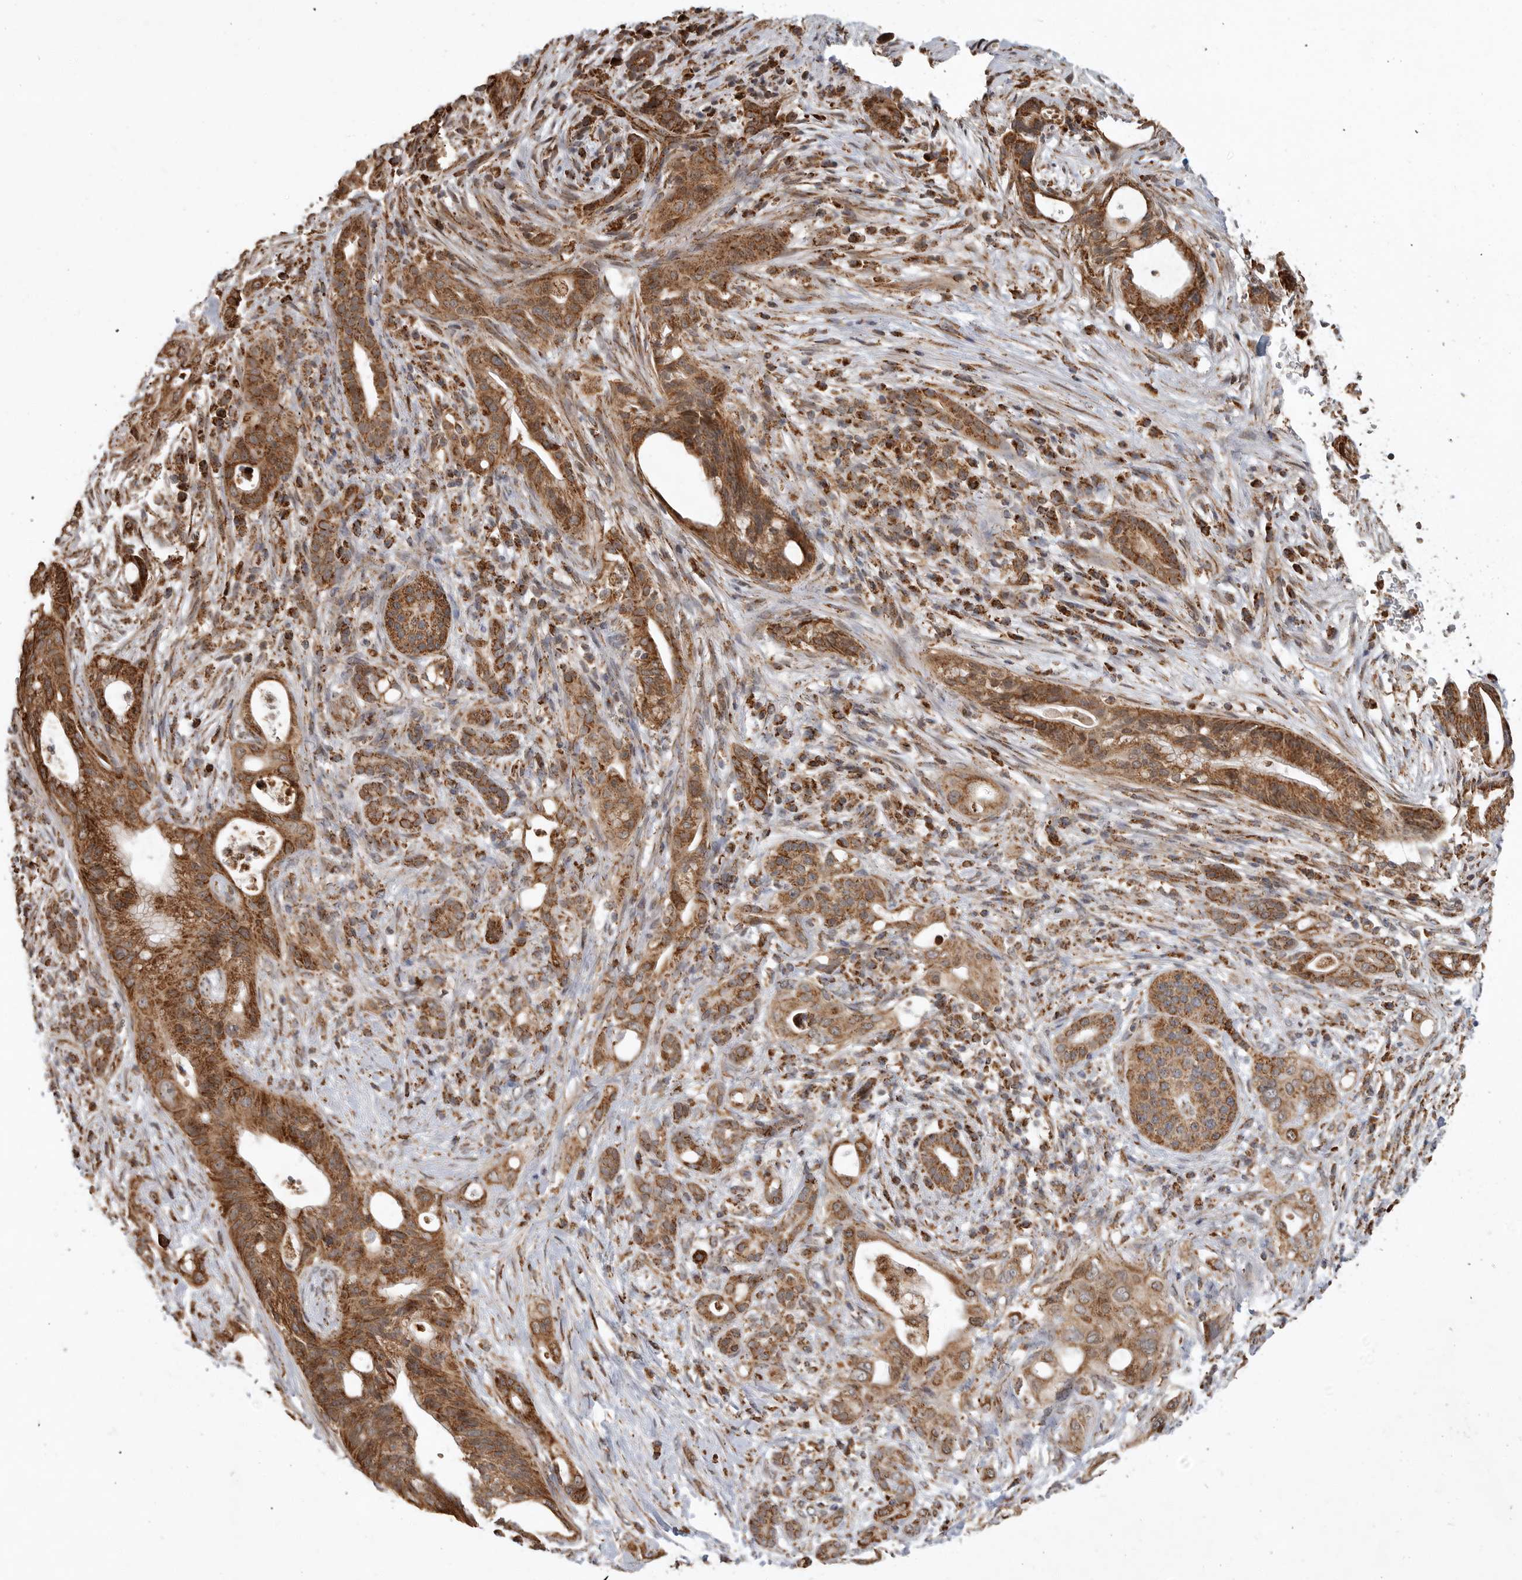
{"staining": {"intensity": "strong", "quantity": ">75%", "location": "cytoplasmic/membranous"}, "tissue": "pancreatic cancer", "cell_type": "Tumor cells", "image_type": "cancer", "snomed": [{"axis": "morphology", "description": "Adenocarcinoma, NOS"}, {"axis": "topography", "description": "Pancreas"}], "caption": "A micrograph showing strong cytoplasmic/membranous positivity in about >75% of tumor cells in pancreatic adenocarcinoma, as visualized by brown immunohistochemical staining.", "gene": "GCNT2", "patient": {"sex": "male", "age": 58}}